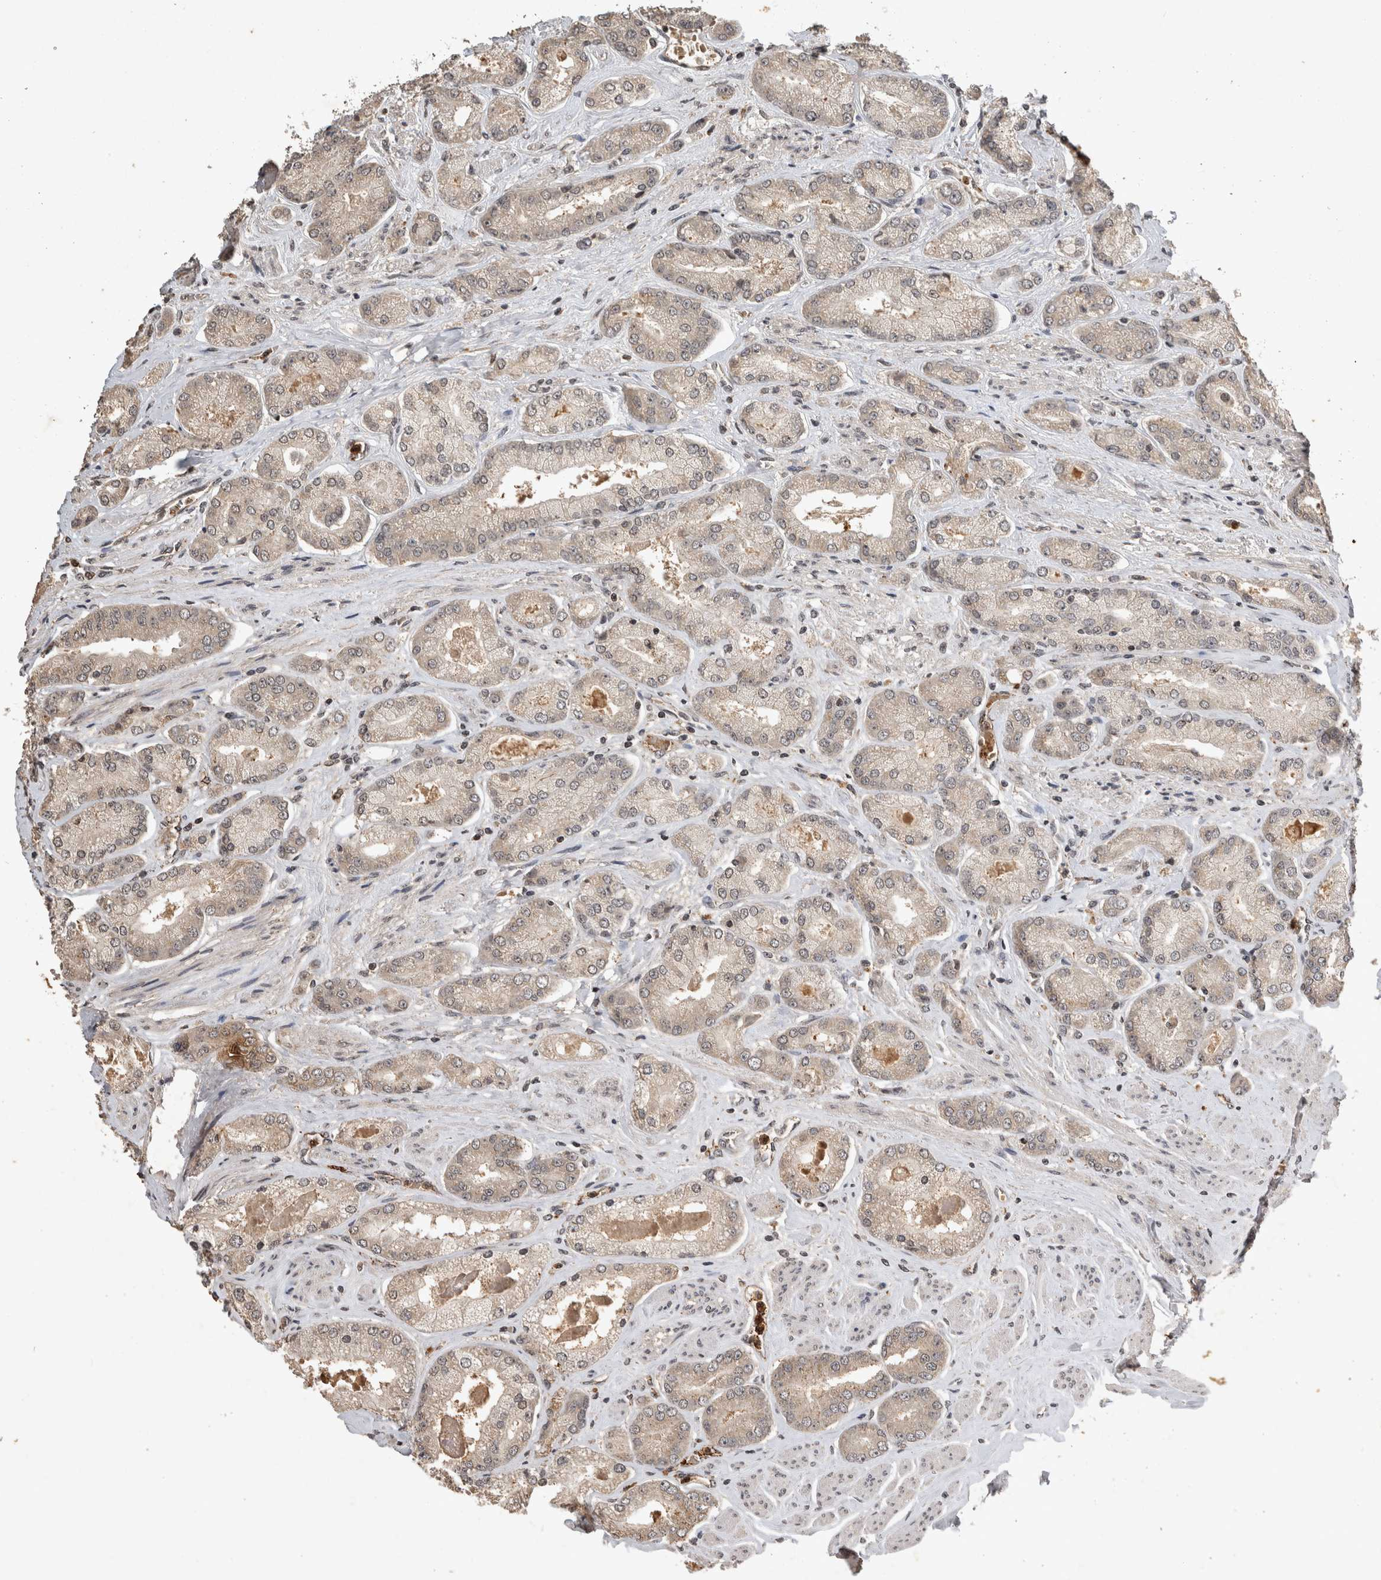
{"staining": {"intensity": "negative", "quantity": "none", "location": "none"}, "tissue": "prostate cancer", "cell_type": "Tumor cells", "image_type": "cancer", "snomed": [{"axis": "morphology", "description": "Adenocarcinoma, High grade"}, {"axis": "topography", "description": "Prostate"}], "caption": "Immunohistochemistry (IHC) of human prostate cancer reveals no staining in tumor cells. (Brightfield microscopy of DAB IHC at high magnification).", "gene": "HRK", "patient": {"sex": "male", "age": 58}}